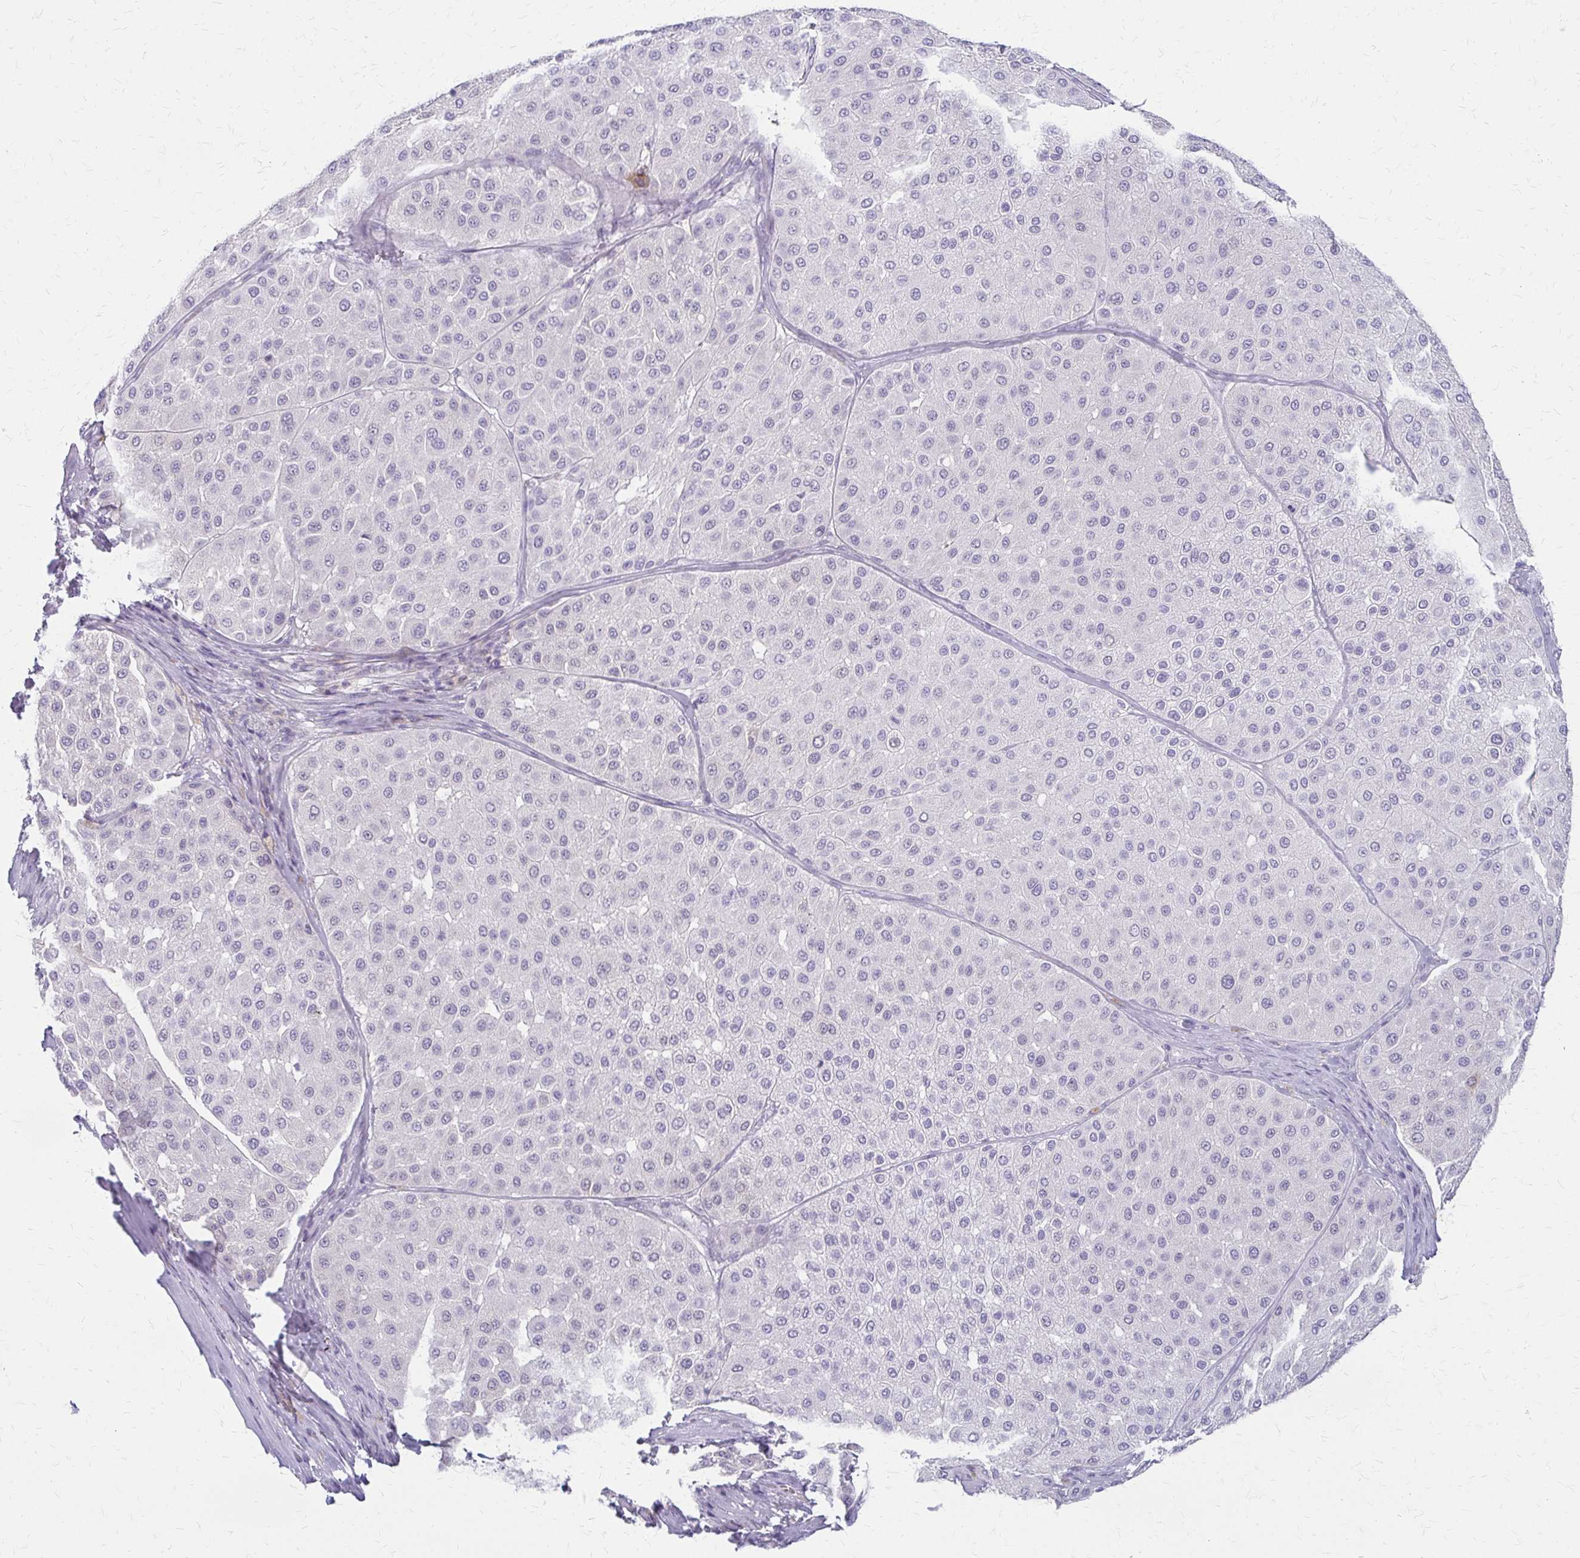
{"staining": {"intensity": "negative", "quantity": "none", "location": "none"}, "tissue": "melanoma", "cell_type": "Tumor cells", "image_type": "cancer", "snomed": [{"axis": "morphology", "description": "Malignant melanoma, Metastatic site"}, {"axis": "topography", "description": "Smooth muscle"}], "caption": "Melanoma was stained to show a protein in brown. There is no significant staining in tumor cells. (Brightfield microscopy of DAB (3,3'-diaminobenzidine) IHC at high magnification).", "gene": "ACP5", "patient": {"sex": "male", "age": 41}}